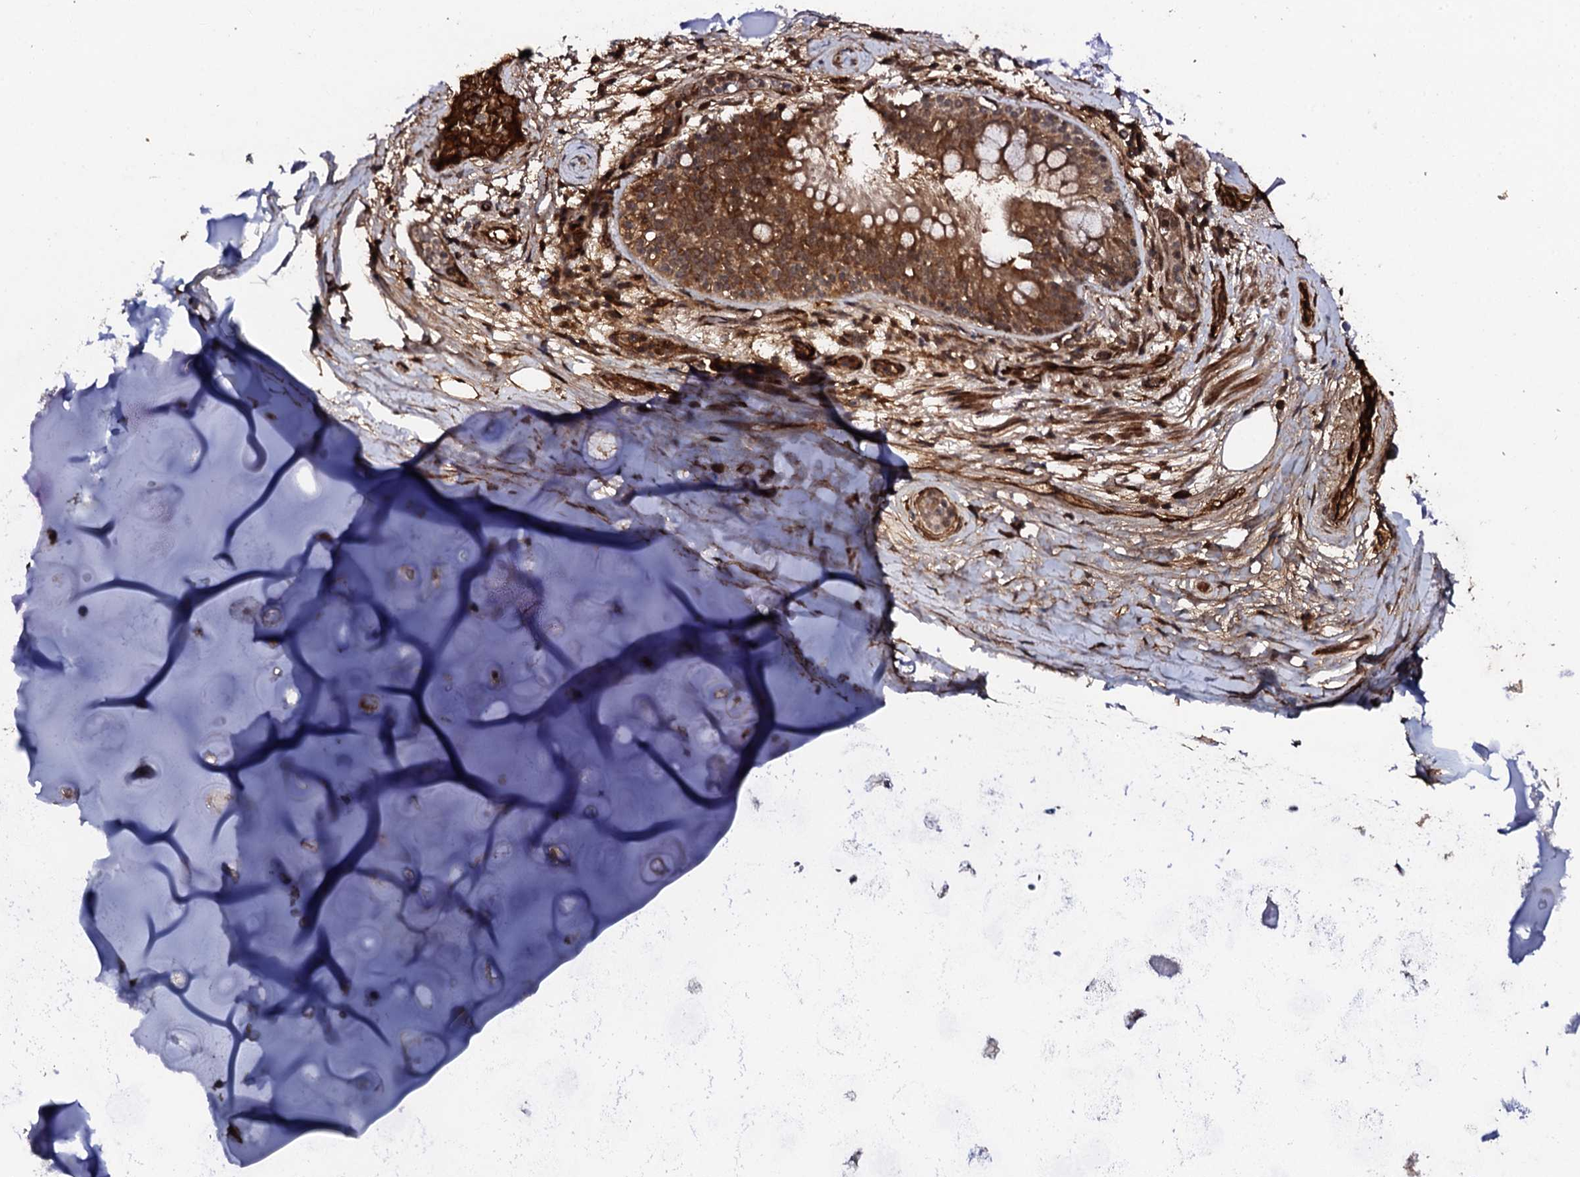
{"staining": {"intensity": "moderate", "quantity": ">75%", "location": "cytoplasmic/membranous"}, "tissue": "adipose tissue", "cell_type": "Adipocytes", "image_type": "normal", "snomed": [{"axis": "morphology", "description": "Normal tissue, NOS"}, {"axis": "topography", "description": "Lymph node"}, {"axis": "topography", "description": "Cartilage tissue"}, {"axis": "topography", "description": "Bronchus"}], "caption": "A brown stain shows moderate cytoplasmic/membranous staining of a protein in adipocytes of benign adipose tissue.", "gene": "FAM111A", "patient": {"sex": "male", "age": 63}}